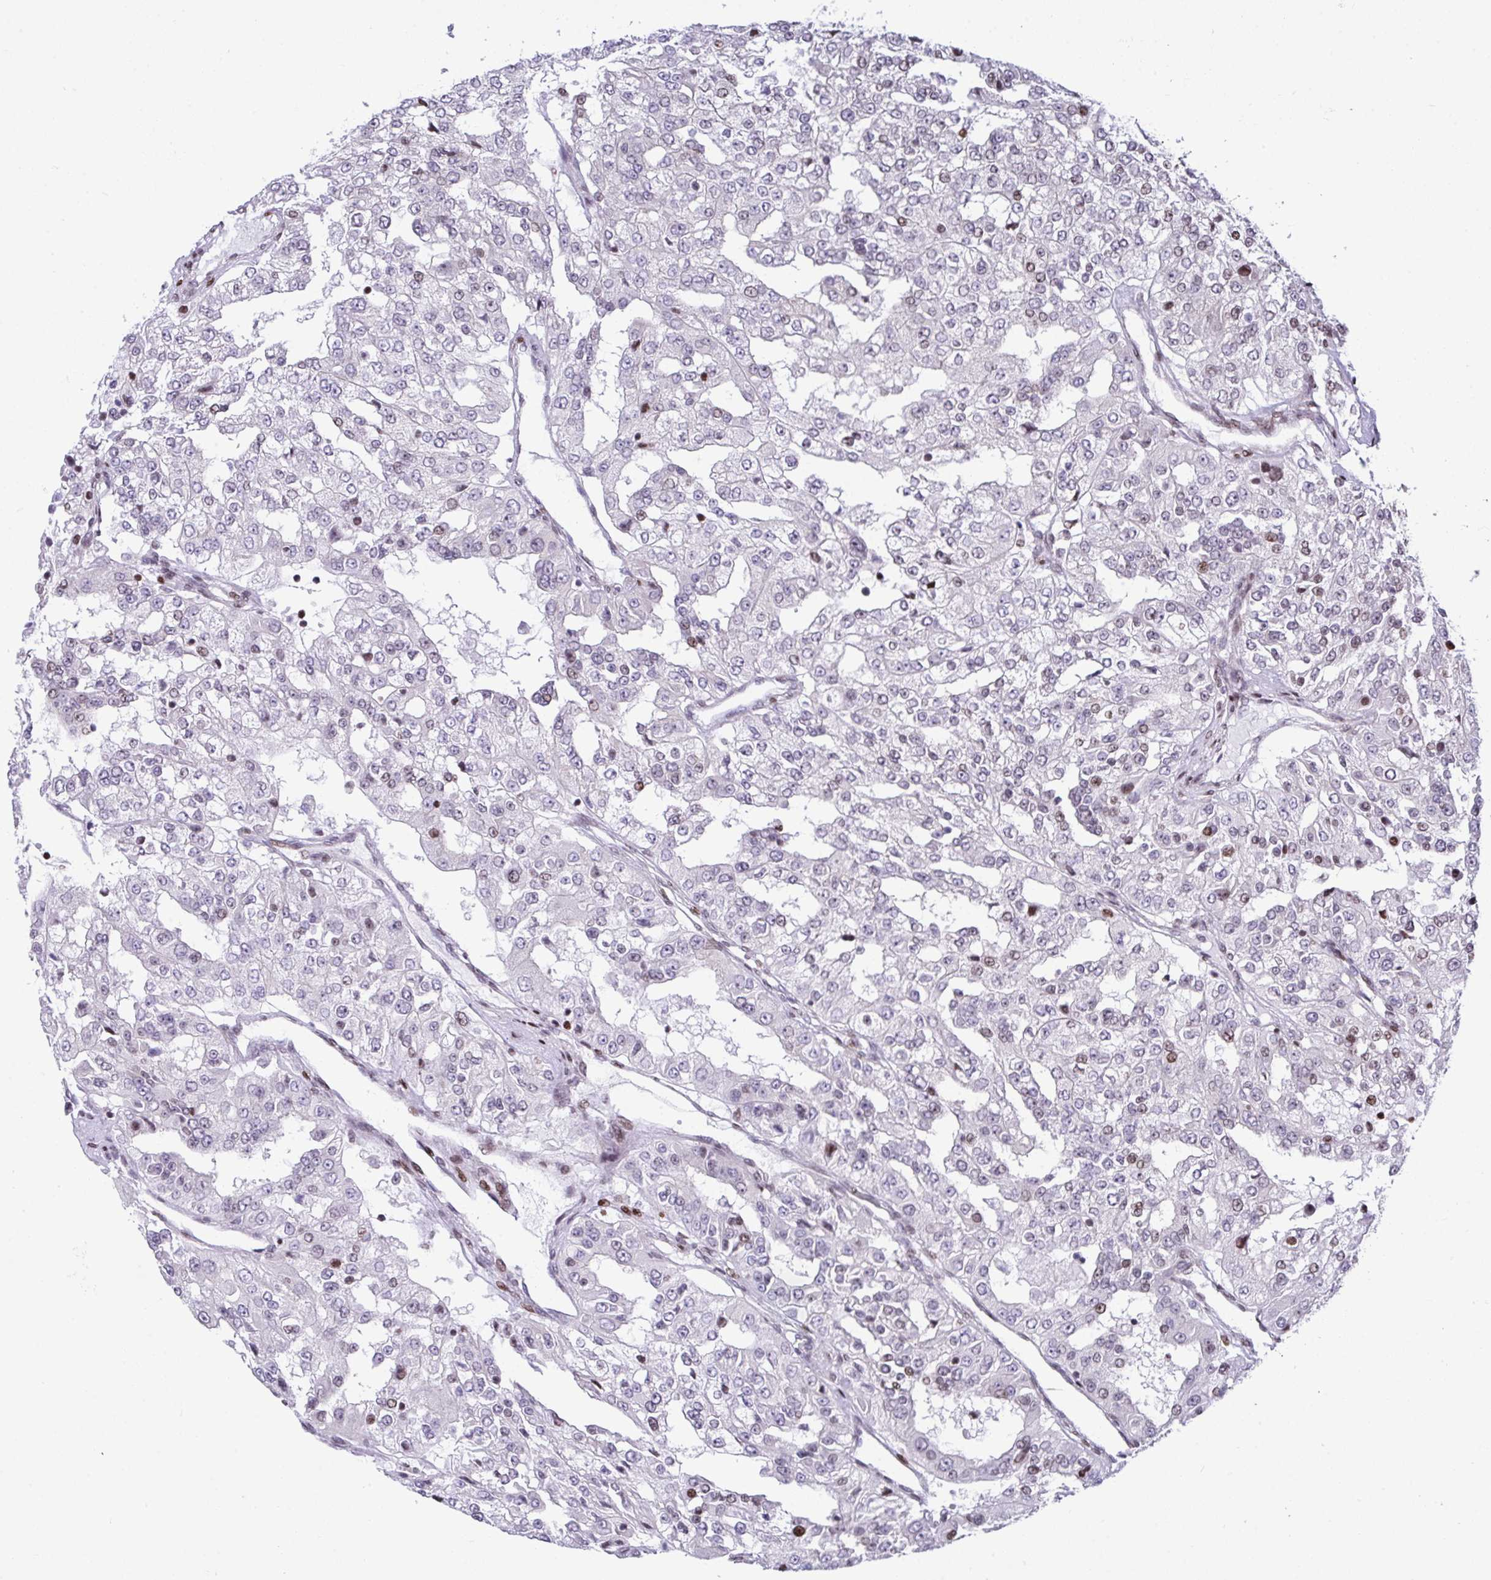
{"staining": {"intensity": "moderate", "quantity": "<25%", "location": "nuclear"}, "tissue": "renal cancer", "cell_type": "Tumor cells", "image_type": "cancer", "snomed": [{"axis": "morphology", "description": "Adenocarcinoma, NOS"}, {"axis": "topography", "description": "Kidney"}], "caption": "Immunohistochemical staining of renal cancer (adenocarcinoma) shows moderate nuclear protein expression in about <25% of tumor cells.", "gene": "RAPGEF5", "patient": {"sex": "female", "age": 63}}